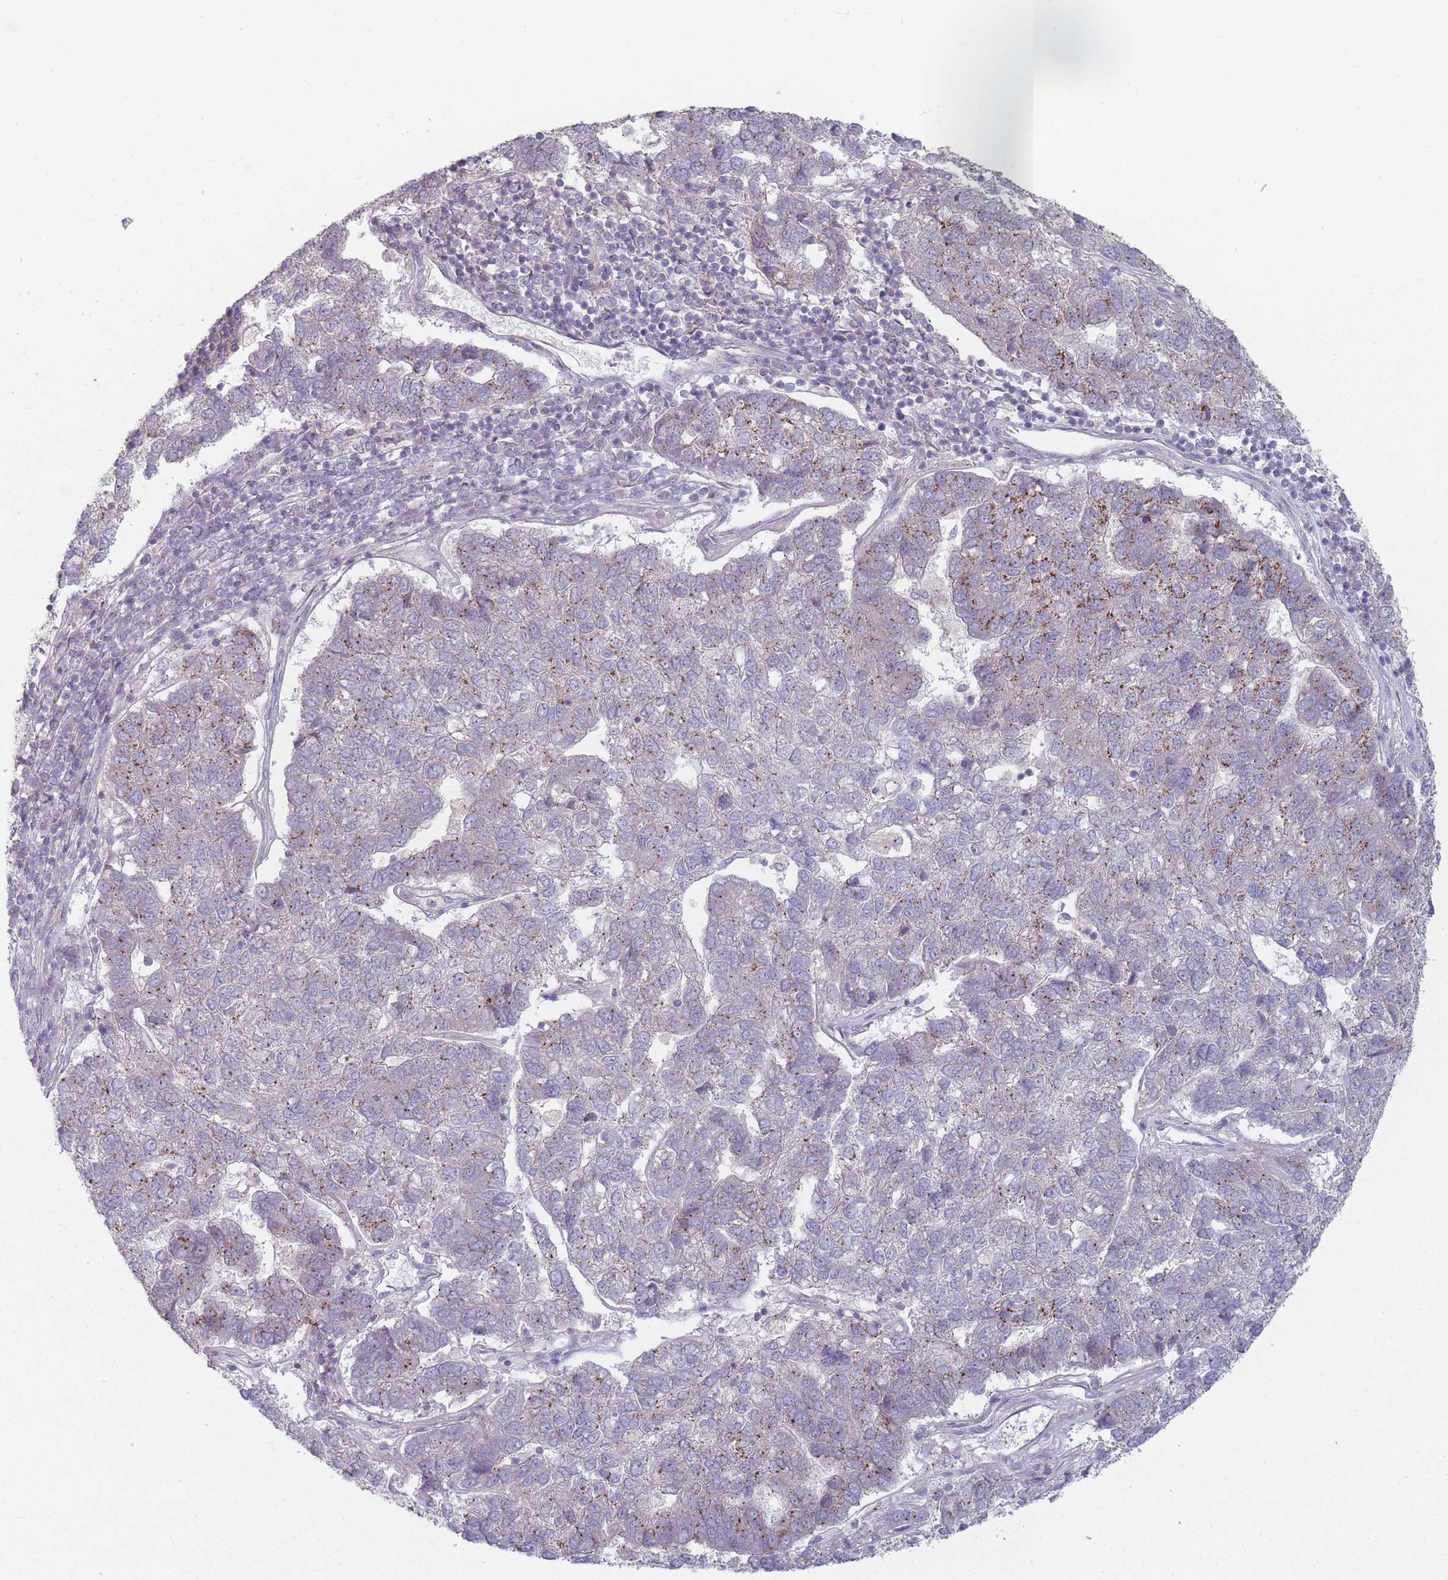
{"staining": {"intensity": "moderate", "quantity": "<25%", "location": "cytoplasmic/membranous"}, "tissue": "pancreatic cancer", "cell_type": "Tumor cells", "image_type": "cancer", "snomed": [{"axis": "morphology", "description": "Adenocarcinoma, NOS"}, {"axis": "topography", "description": "Pancreas"}], "caption": "Tumor cells show moderate cytoplasmic/membranous staining in approximately <25% of cells in adenocarcinoma (pancreatic). Using DAB (brown) and hematoxylin (blue) stains, captured at high magnification using brightfield microscopy.", "gene": "AKAIN1", "patient": {"sex": "female", "age": 61}}